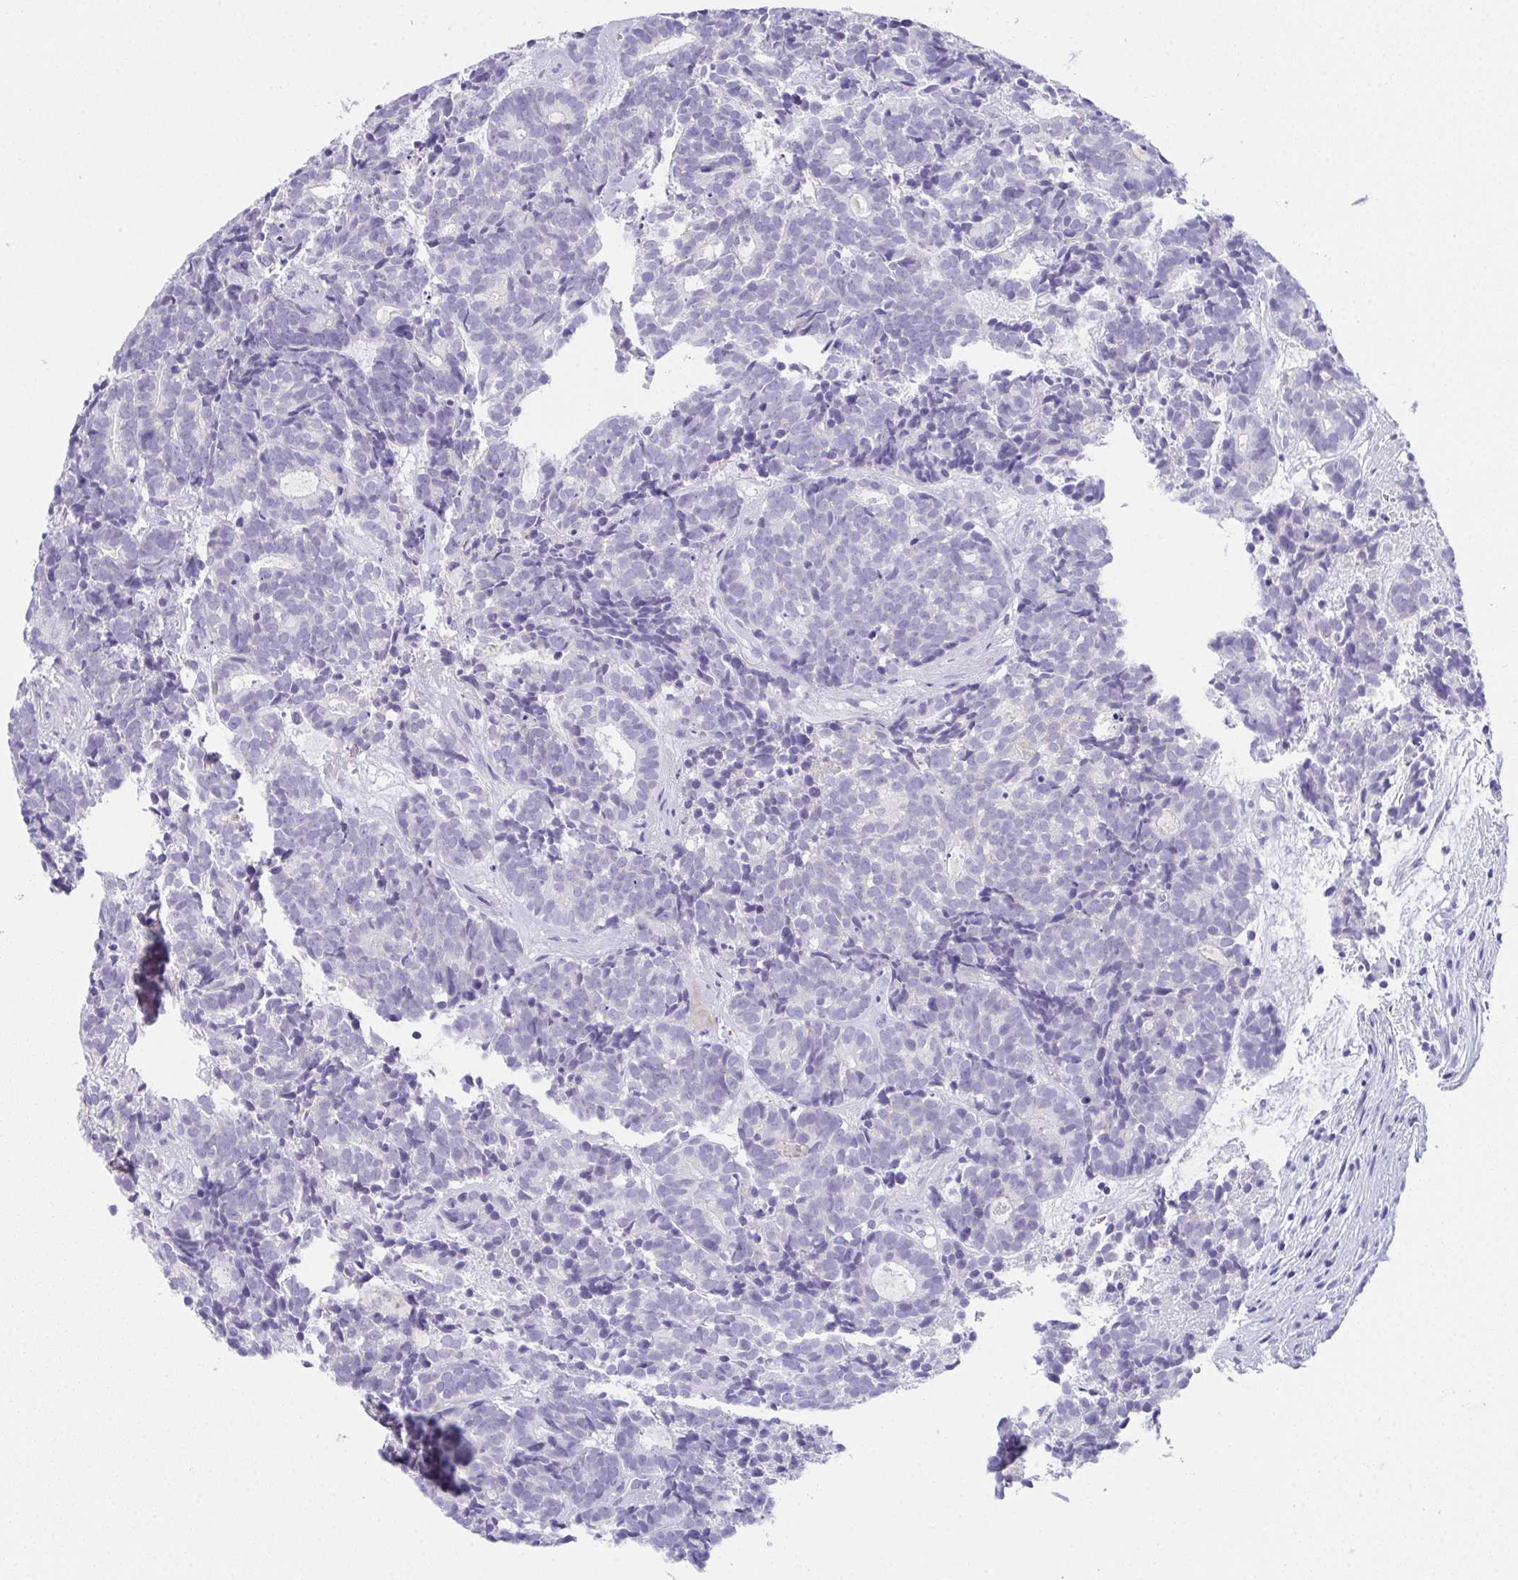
{"staining": {"intensity": "negative", "quantity": "none", "location": "none"}, "tissue": "head and neck cancer", "cell_type": "Tumor cells", "image_type": "cancer", "snomed": [{"axis": "morphology", "description": "Adenocarcinoma, NOS"}, {"axis": "topography", "description": "Head-Neck"}], "caption": "IHC of head and neck adenocarcinoma demonstrates no staining in tumor cells.", "gene": "TEX19", "patient": {"sex": "female", "age": 81}}